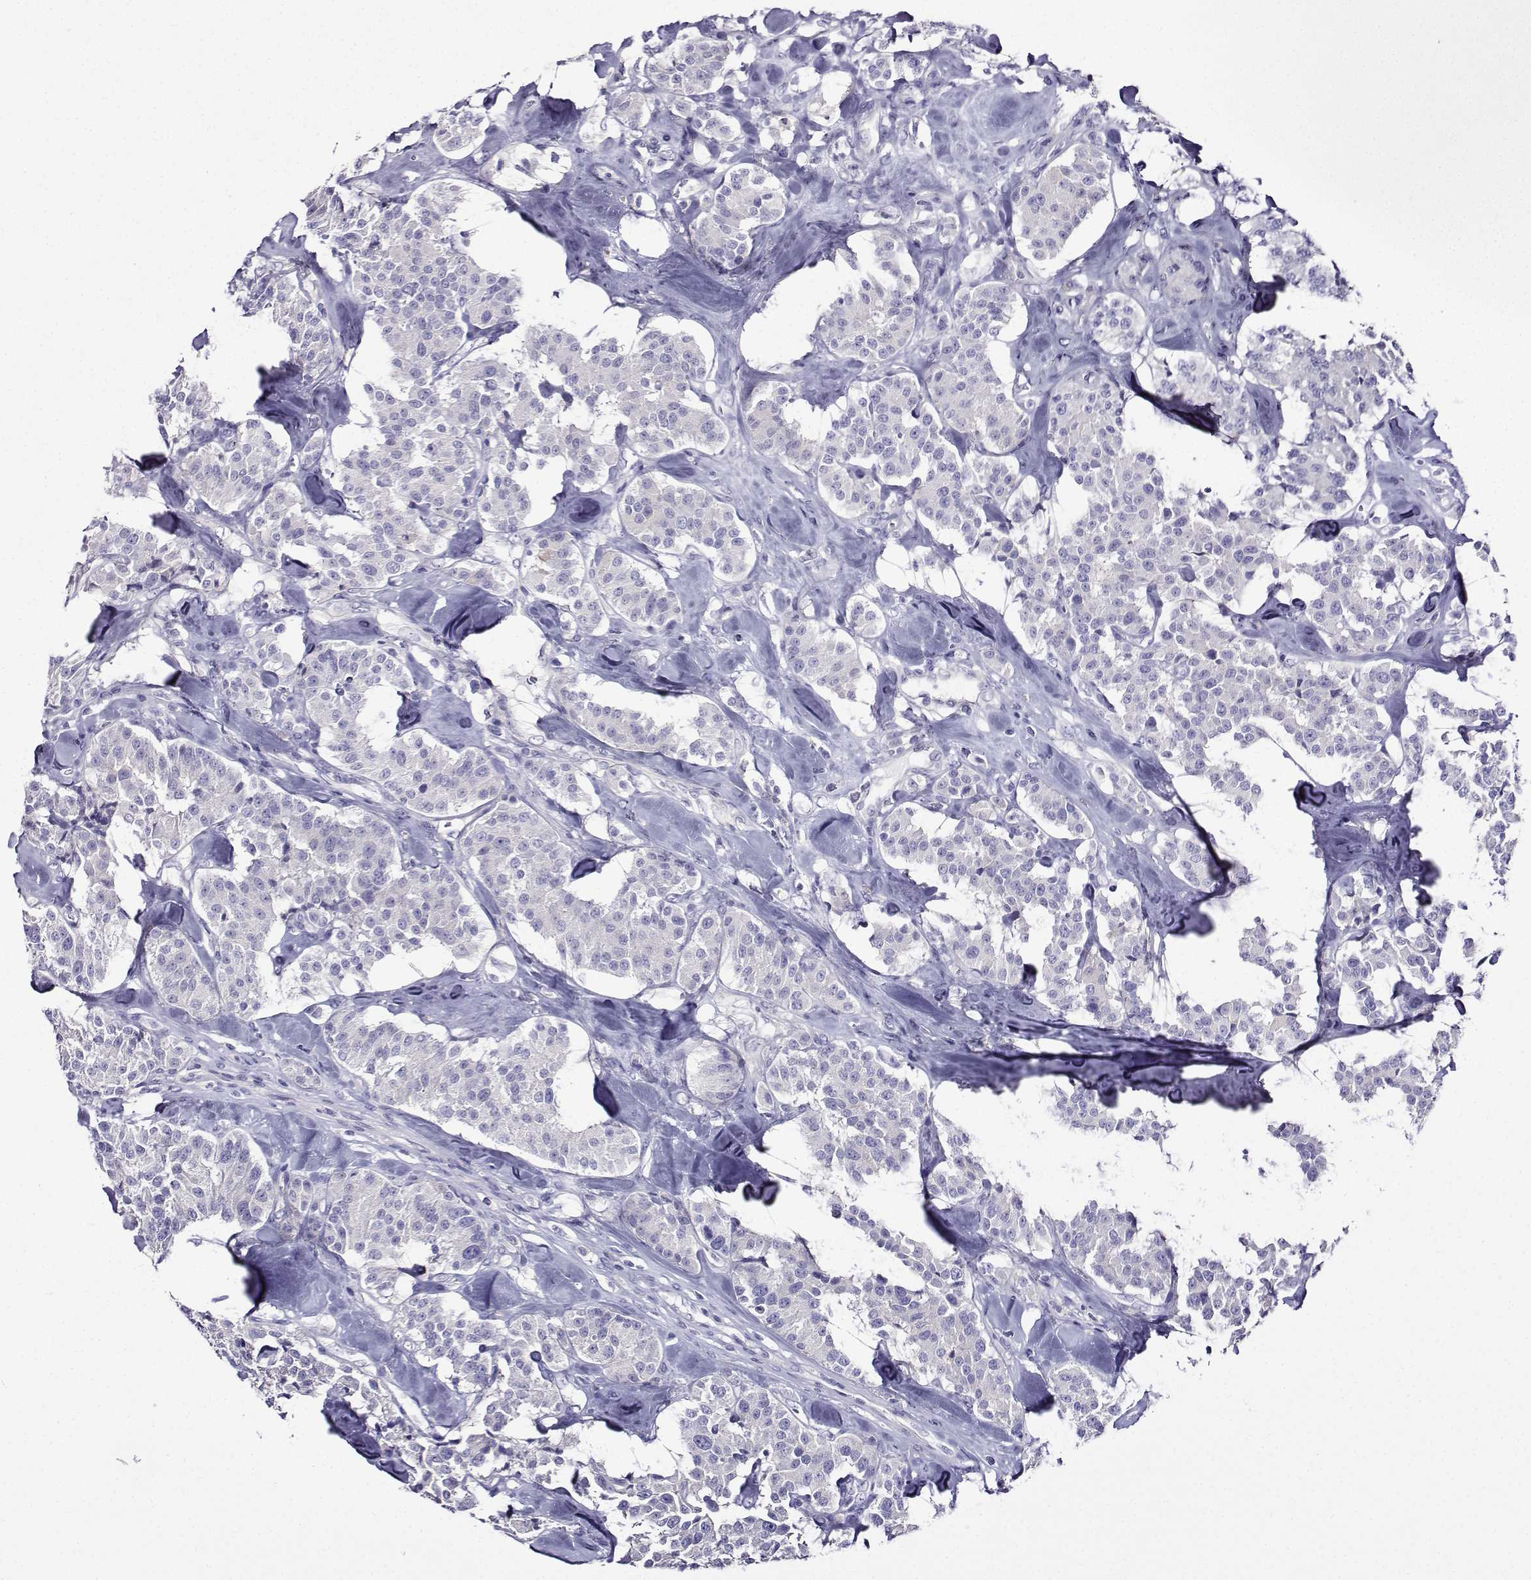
{"staining": {"intensity": "negative", "quantity": "none", "location": "none"}, "tissue": "carcinoid", "cell_type": "Tumor cells", "image_type": "cancer", "snomed": [{"axis": "morphology", "description": "Carcinoid, malignant, NOS"}, {"axis": "topography", "description": "Pancreas"}], "caption": "Protein analysis of carcinoid (malignant) reveals no significant positivity in tumor cells. (Brightfield microscopy of DAB (3,3'-diaminobenzidine) IHC at high magnification).", "gene": "TMEM266", "patient": {"sex": "male", "age": 41}}